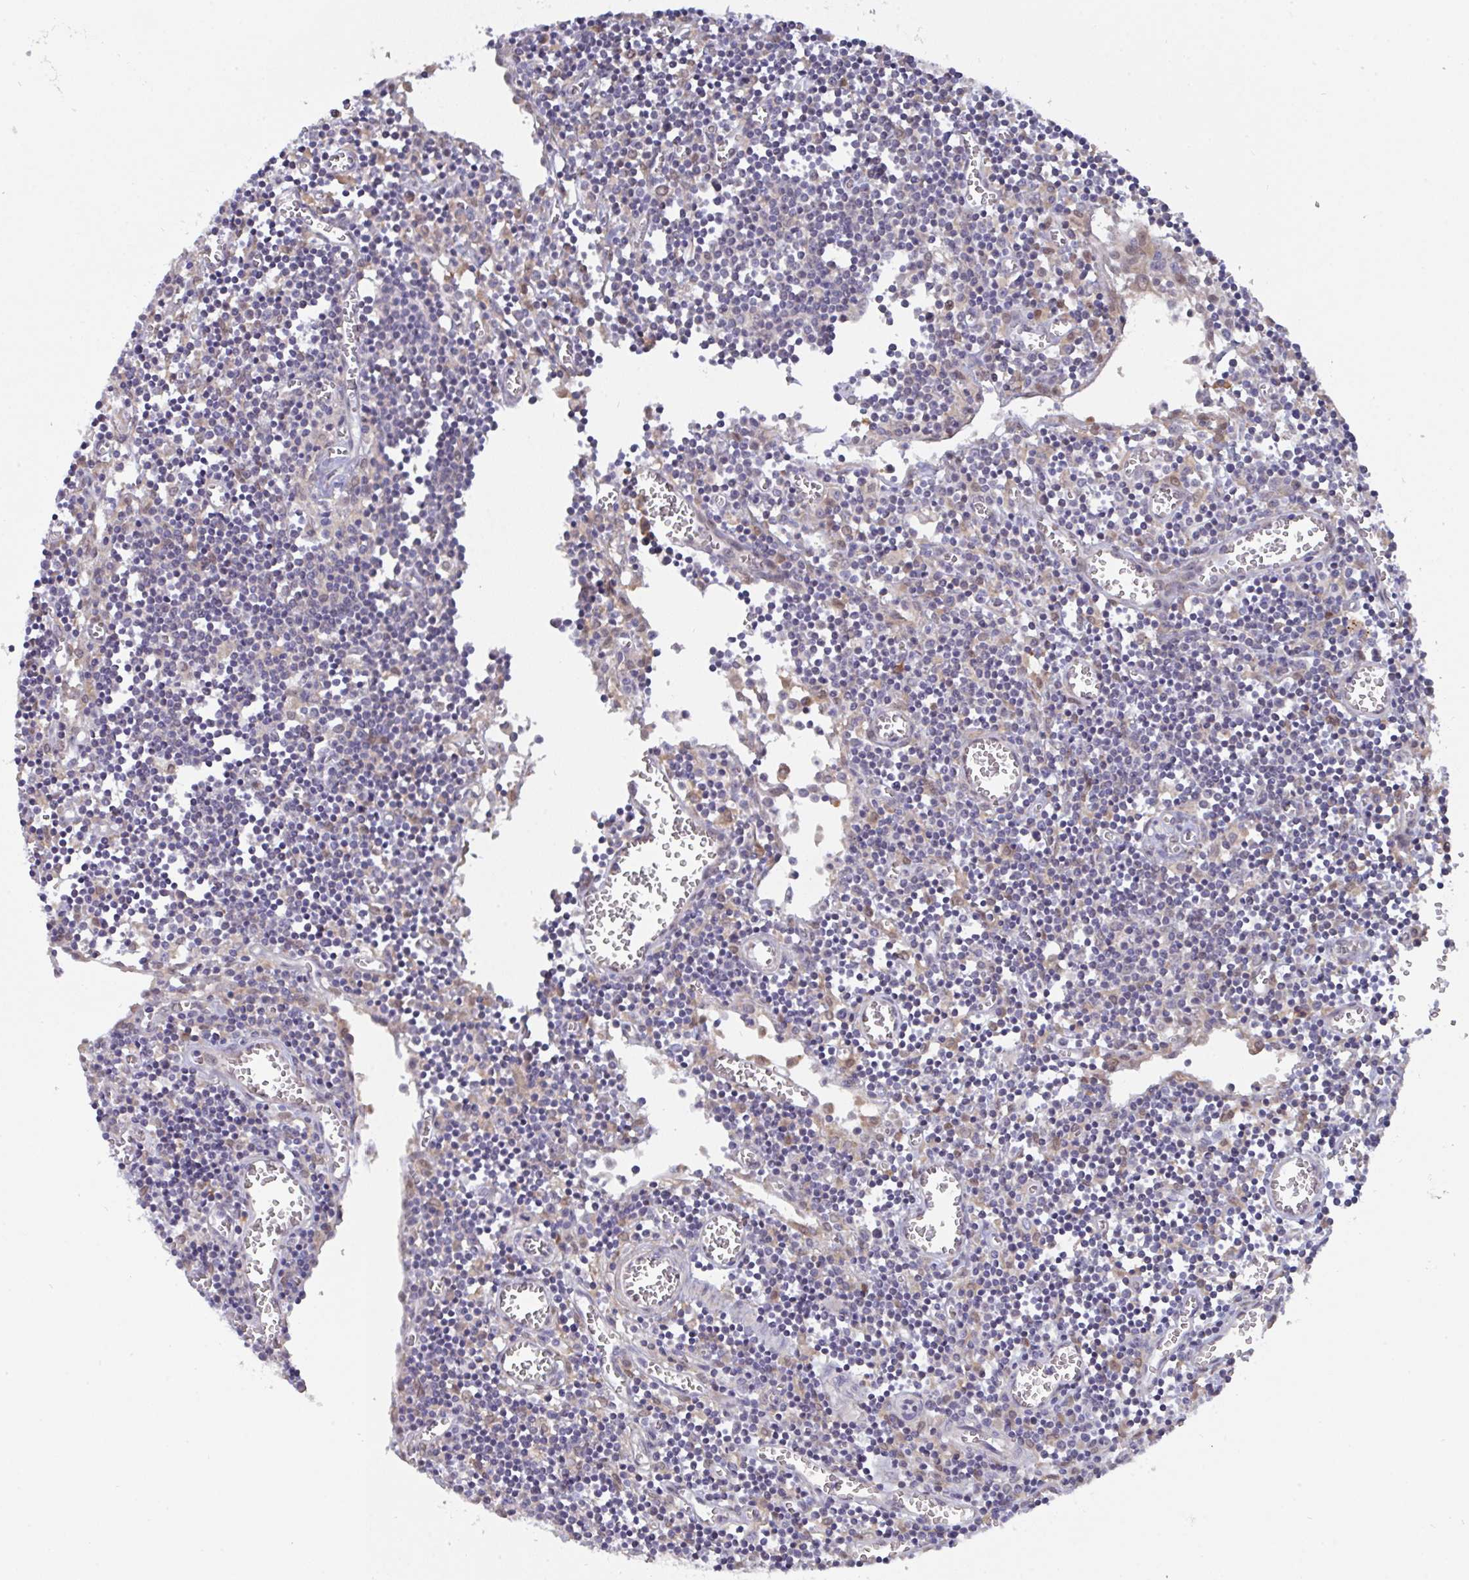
{"staining": {"intensity": "negative", "quantity": "none", "location": "none"}, "tissue": "lymph node", "cell_type": "Germinal center cells", "image_type": "normal", "snomed": [{"axis": "morphology", "description": "Normal tissue, NOS"}, {"axis": "topography", "description": "Lymph node"}], "caption": "The immunohistochemistry (IHC) photomicrograph has no significant staining in germinal center cells of lymph node.", "gene": "L3HYPDH", "patient": {"sex": "male", "age": 66}}